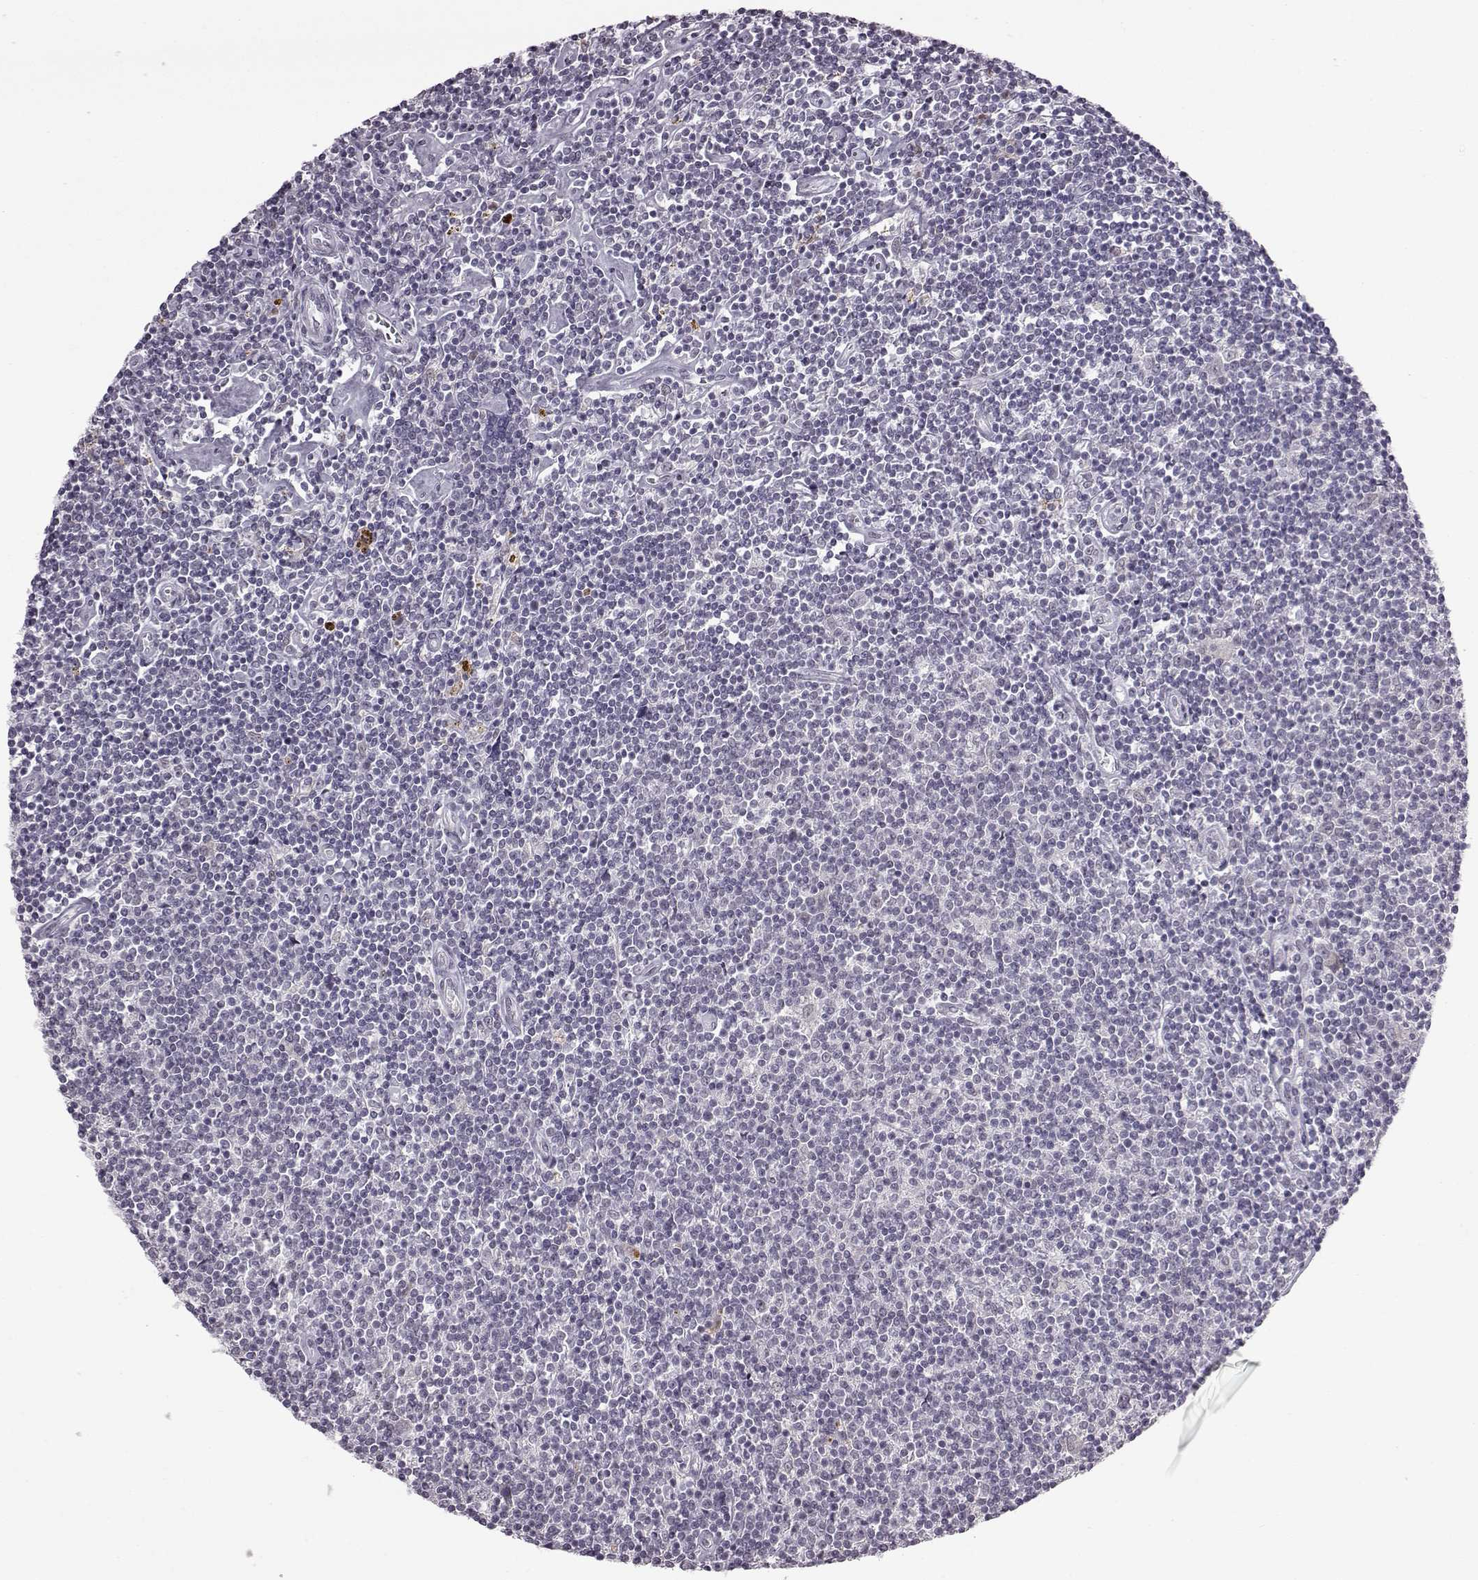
{"staining": {"intensity": "negative", "quantity": "none", "location": "none"}, "tissue": "lymphoma", "cell_type": "Tumor cells", "image_type": "cancer", "snomed": [{"axis": "morphology", "description": "Hodgkin's disease, NOS"}, {"axis": "topography", "description": "Lymph node"}], "caption": "There is no significant expression in tumor cells of Hodgkin's disease.", "gene": "SLC28A2", "patient": {"sex": "male", "age": 40}}